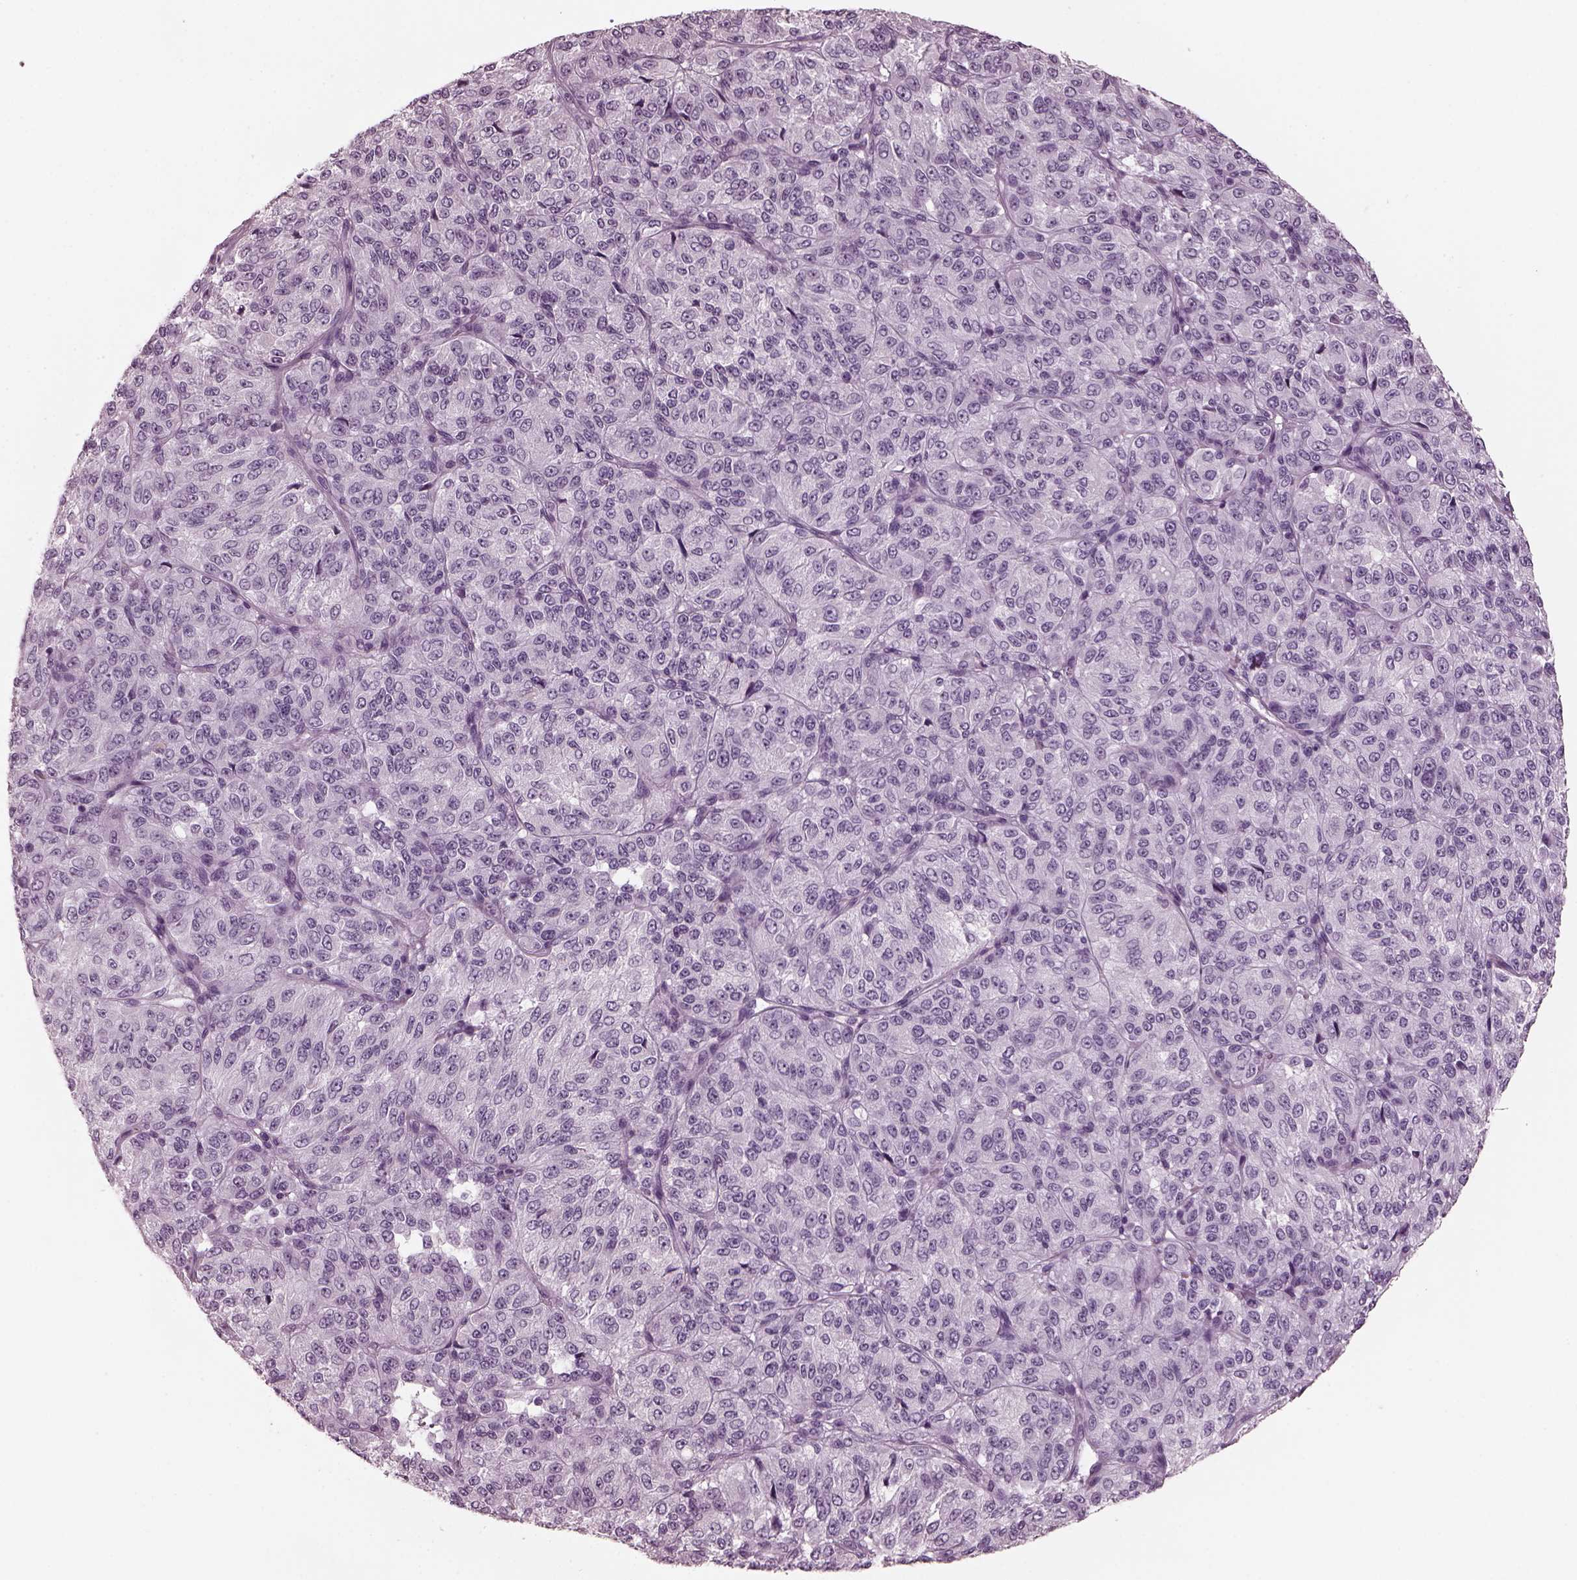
{"staining": {"intensity": "negative", "quantity": "none", "location": "none"}, "tissue": "melanoma", "cell_type": "Tumor cells", "image_type": "cancer", "snomed": [{"axis": "morphology", "description": "Malignant melanoma, Metastatic site"}, {"axis": "topography", "description": "Brain"}], "caption": "Immunohistochemistry (IHC) histopathology image of melanoma stained for a protein (brown), which demonstrates no positivity in tumor cells.", "gene": "RCVRN", "patient": {"sex": "female", "age": 56}}